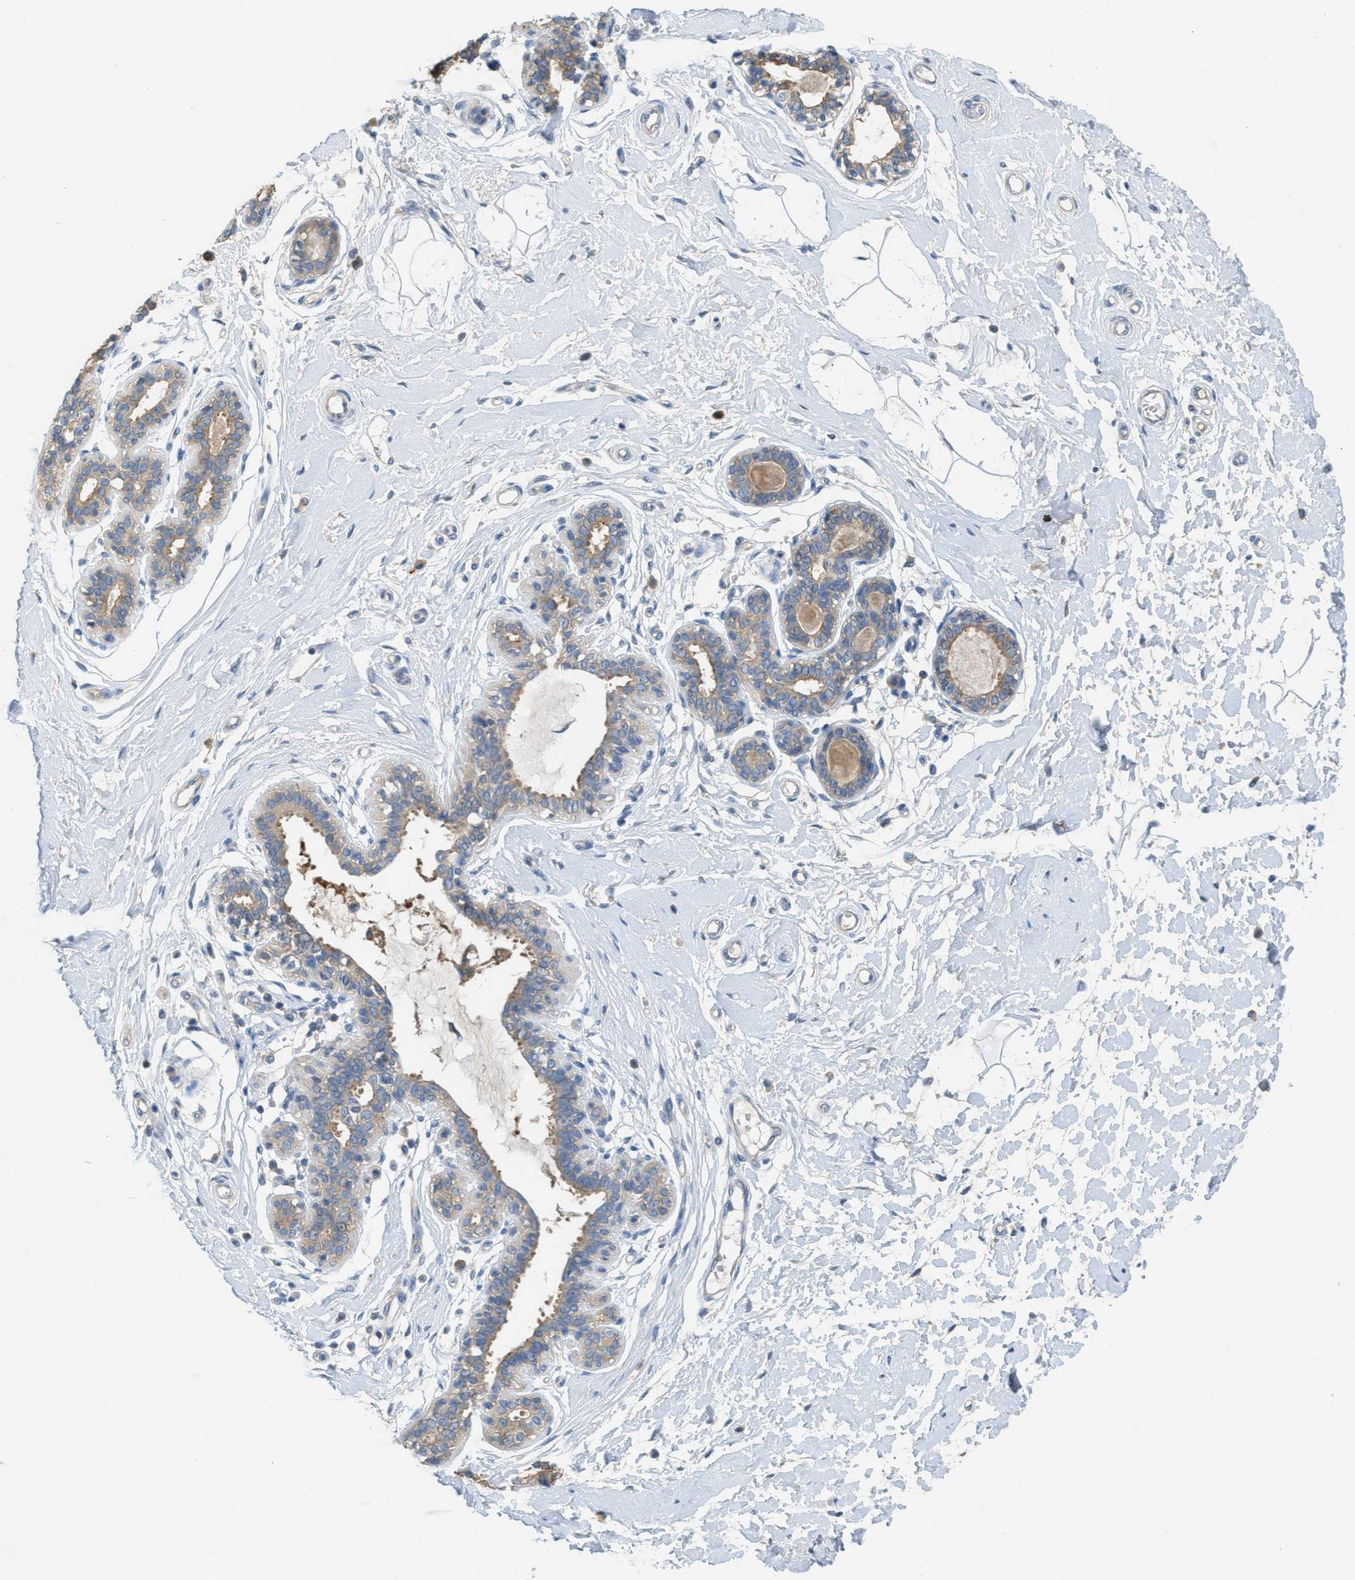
{"staining": {"intensity": "negative", "quantity": "none", "location": "none"}, "tissue": "breast", "cell_type": "Adipocytes", "image_type": "normal", "snomed": [{"axis": "morphology", "description": "Normal tissue, NOS"}, {"axis": "morphology", "description": "Lobular carcinoma"}, {"axis": "topography", "description": "Breast"}], "caption": "Immunohistochemical staining of normal human breast reveals no significant positivity in adipocytes.", "gene": "UBA5", "patient": {"sex": "female", "age": 59}}